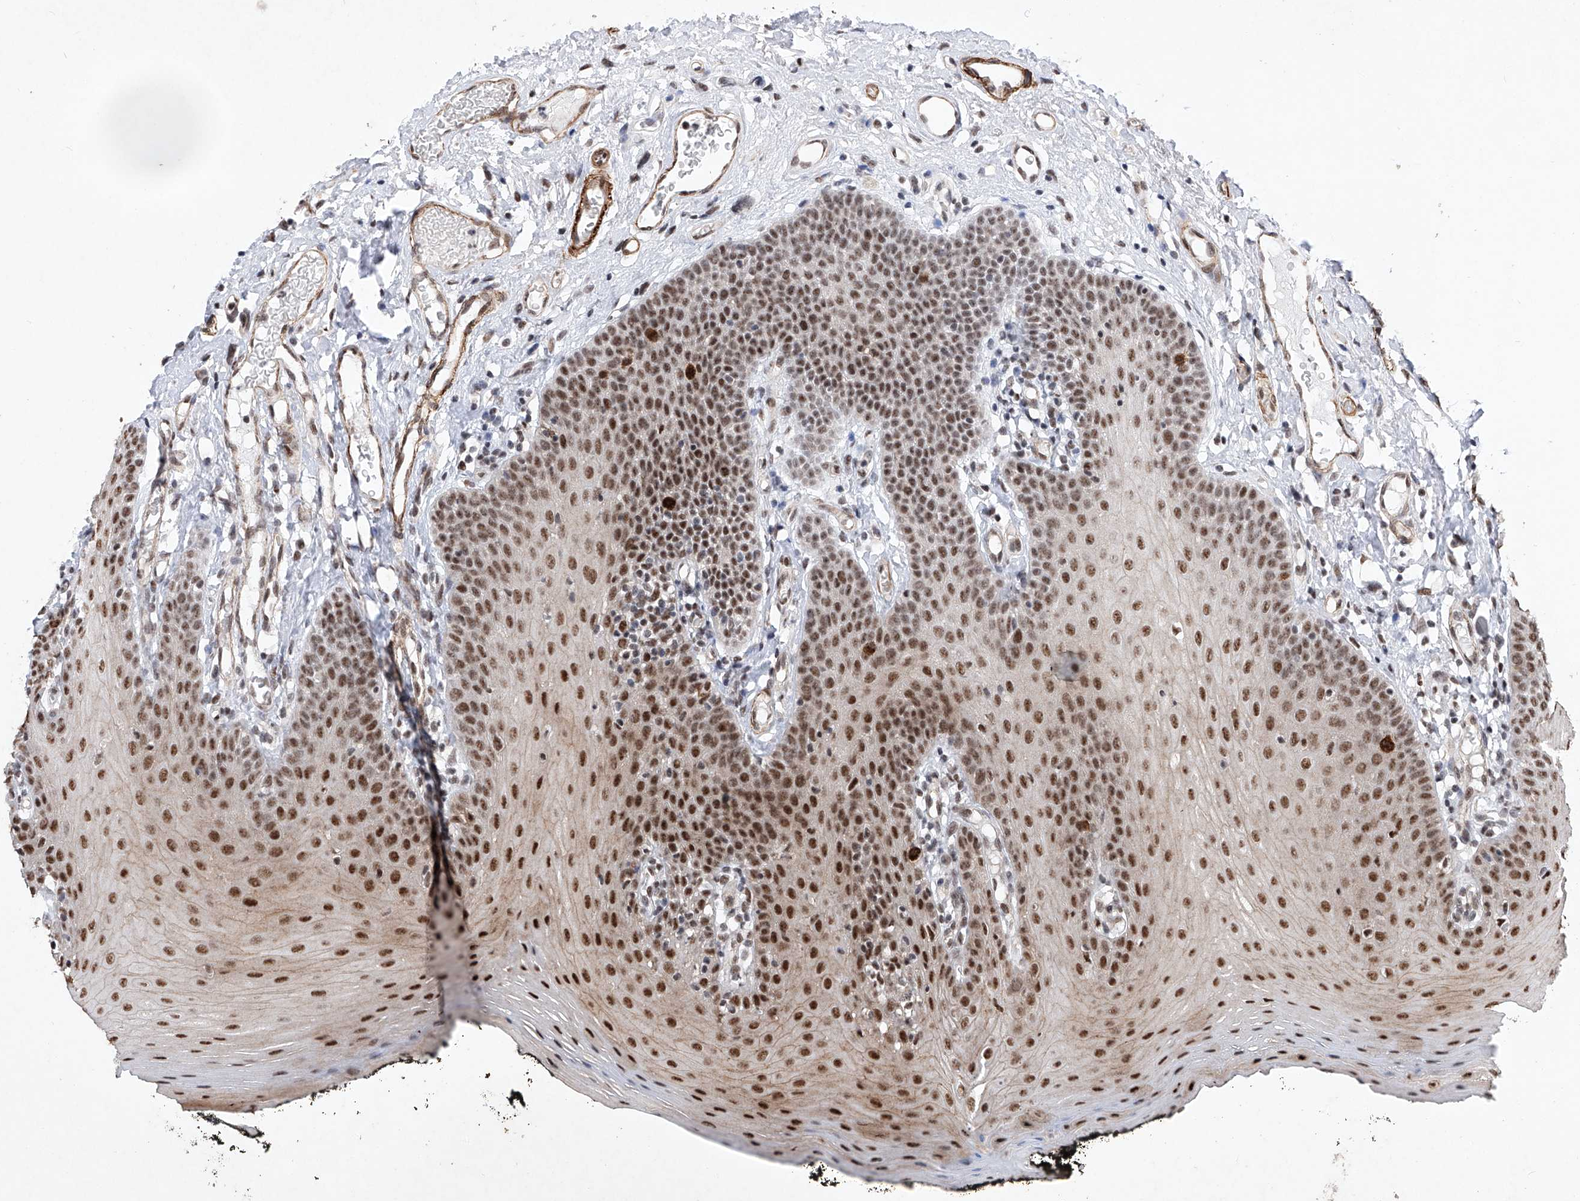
{"staining": {"intensity": "strong", "quantity": ">75%", "location": "cytoplasmic/membranous,nuclear"}, "tissue": "oral mucosa", "cell_type": "Squamous epithelial cells", "image_type": "normal", "snomed": [{"axis": "morphology", "description": "Normal tissue, NOS"}, {"axis": "topography", "description": "Oral tissue"}], "caption": "Immunohistochemistry (IHC) of benign oral mucosa displays high levels of strong cytoplasmic/membranous,nuclear expression in approximately >75% of squamous epithelial cells. Immunohistochemistry stains the protein in brown and the nuclei are stained blue.", "gene": "NFATC4", "patient": {"sex": "male", "age": 74}}